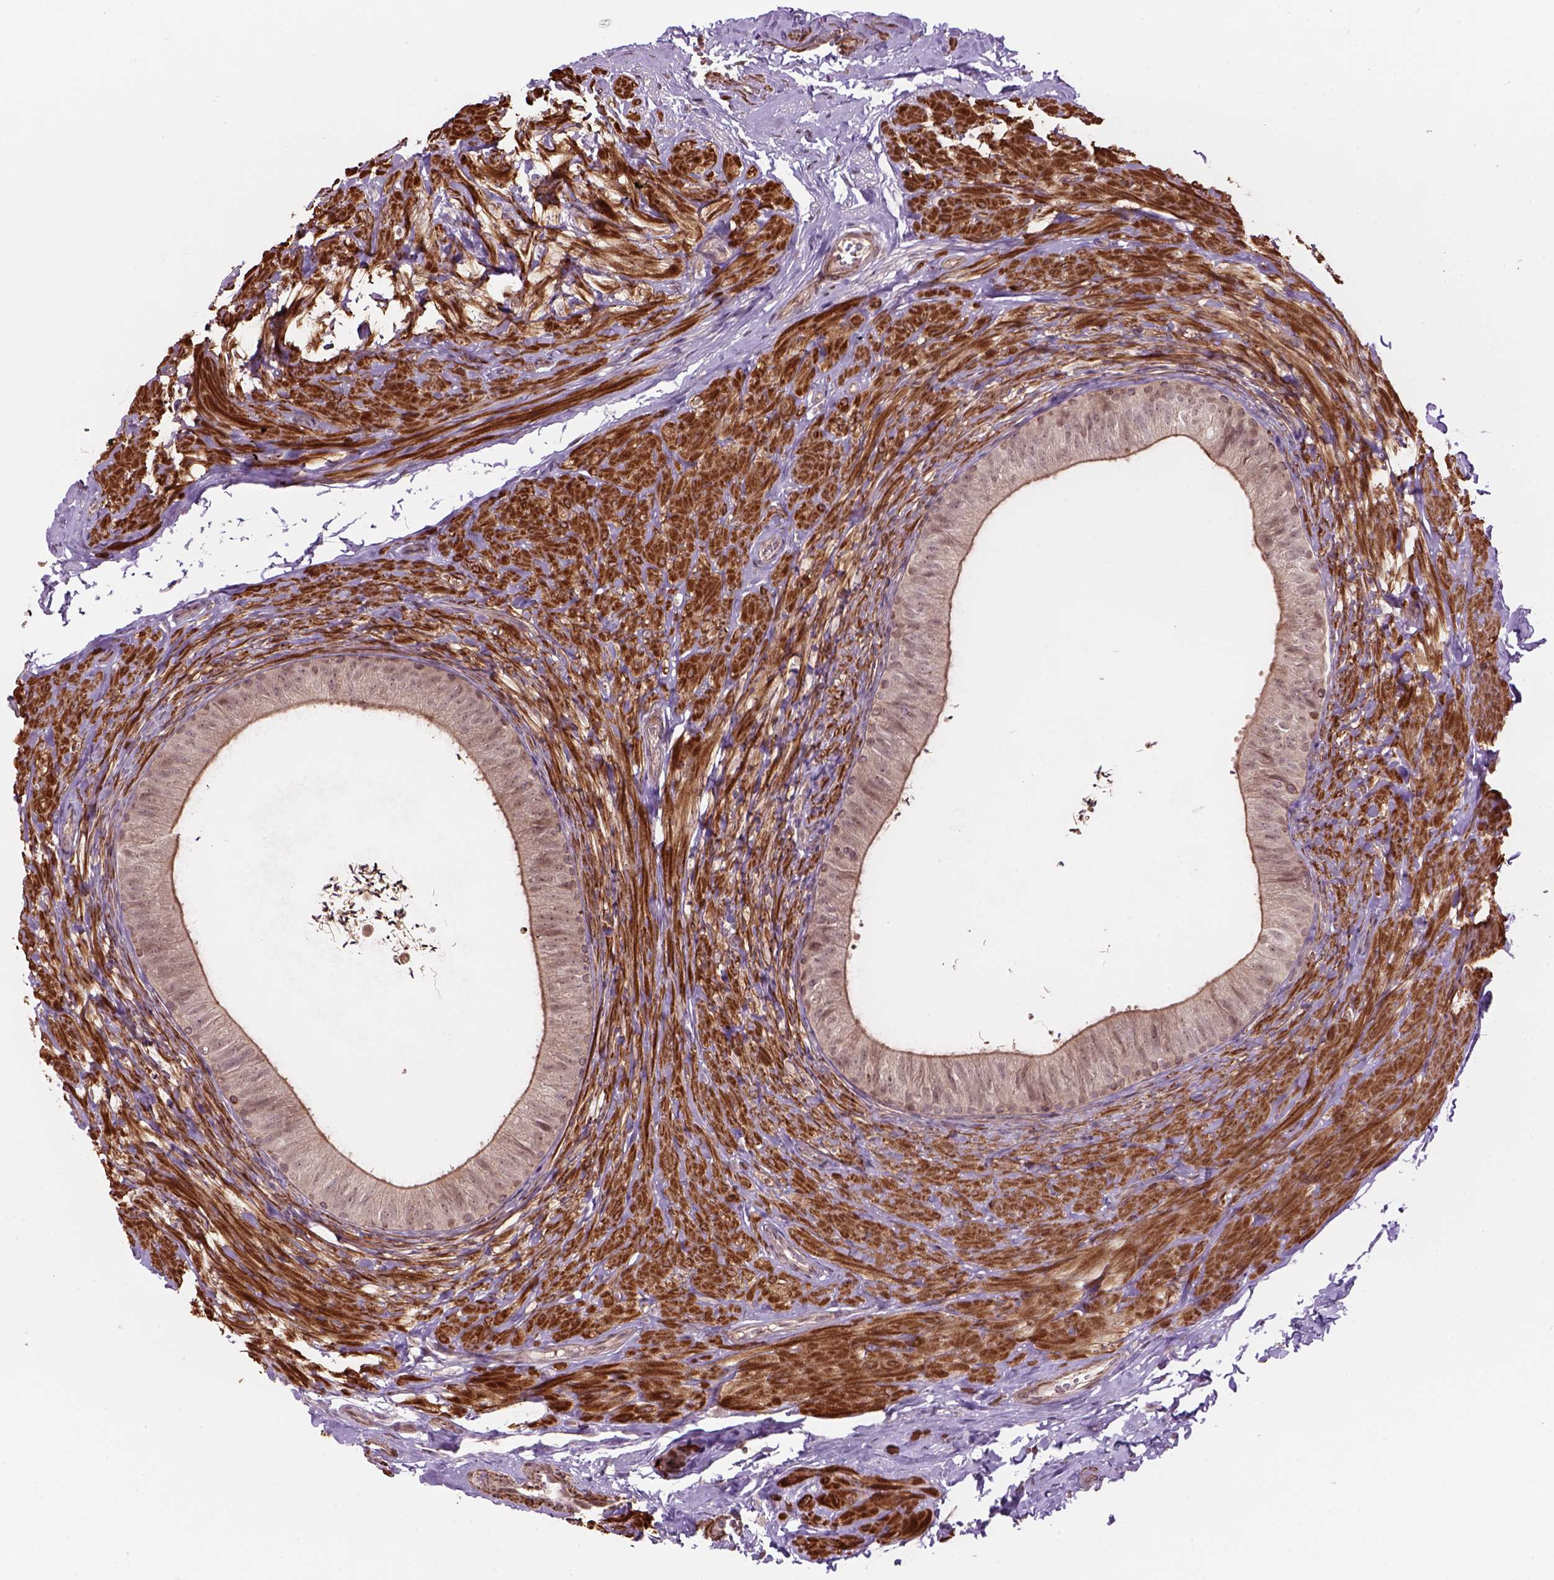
{"staining": {"intensity": "weak", "quantity": ">75%", "location": "cytoplasmic/membranous,nuclear"}, "tissue": "epididymis", "cell_type": "Glandular cells", "image_type": "normal", "snomed": [{"axis": "morphology", "description": "Normal tissue, NOS"}, {"axis": "topography", "description": "Epididymis, spermatic cord, NOS"}, {"axis": "topography", "description": "Epididymis"}, {"axis": "topography", "description": "Peripheral nerve tissue"}], "caption": "IHC (DAB (3,3'-diaminobenzidine)) staining of unremarkable human epididymis reveals weak cytoplasmic/membranous,nuclear protein expression in about >75% of glandular cells.", "gene": "PSMD11", "patient": {"sex": "male", "age": 29}}